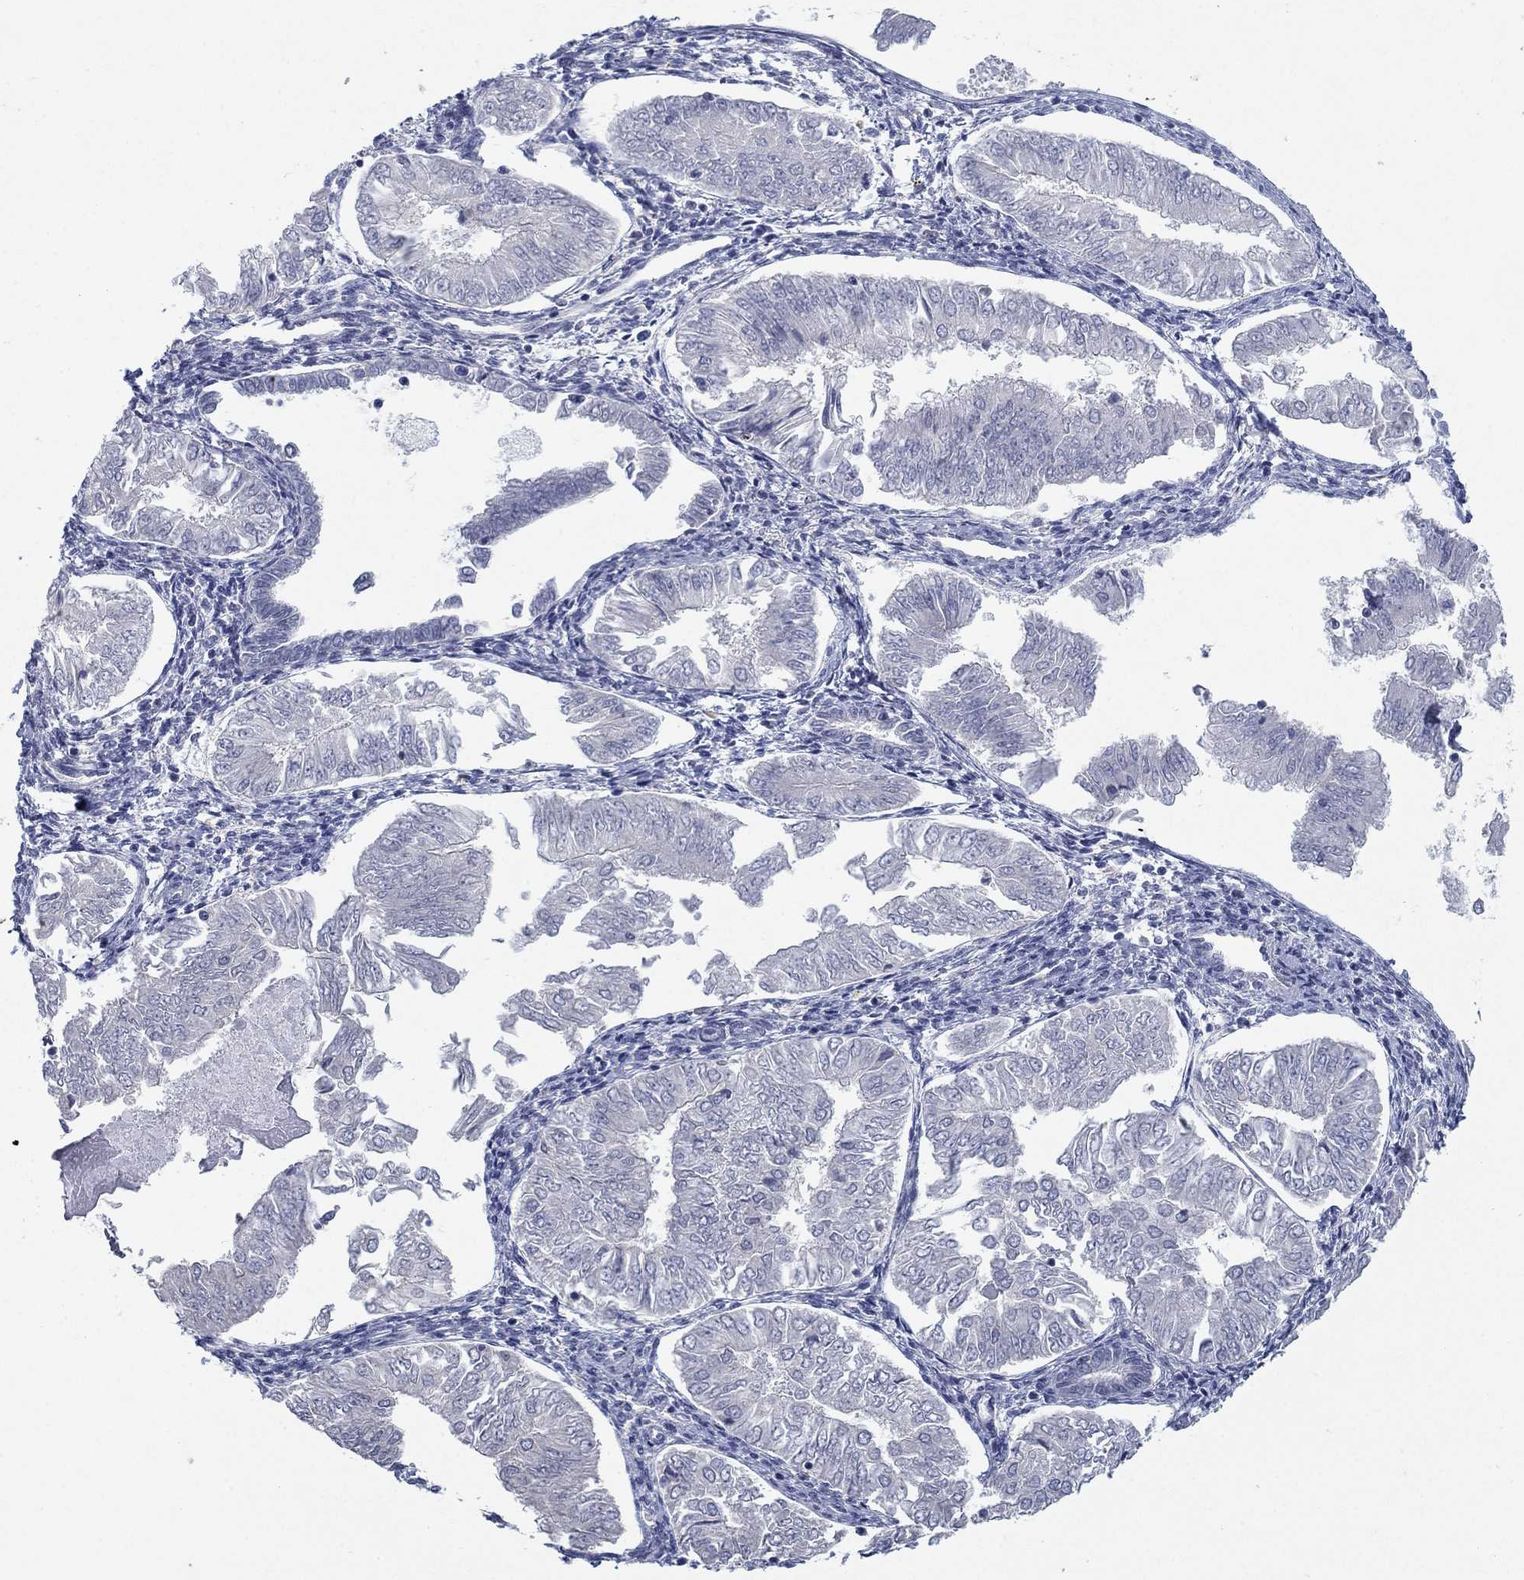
{"staining": {"intensity": "negative", "quantity": "none", "location": "none"}, "tissue": "endometrial cancer", "cell_type": "Tumor cells", "image_type": "cancer", "snomed": [{"axis": "morphology", "description": "Adenocarcinoma, NOS"}, {"axis": "topography", "description": "Endometrium"}], "caption": "Micrograph shows no protein staining in tumor cells of endometrial adenocarcinoma tissue.", "gene": "TMEM249", "patient": {"sex": "female", "age": 53}}